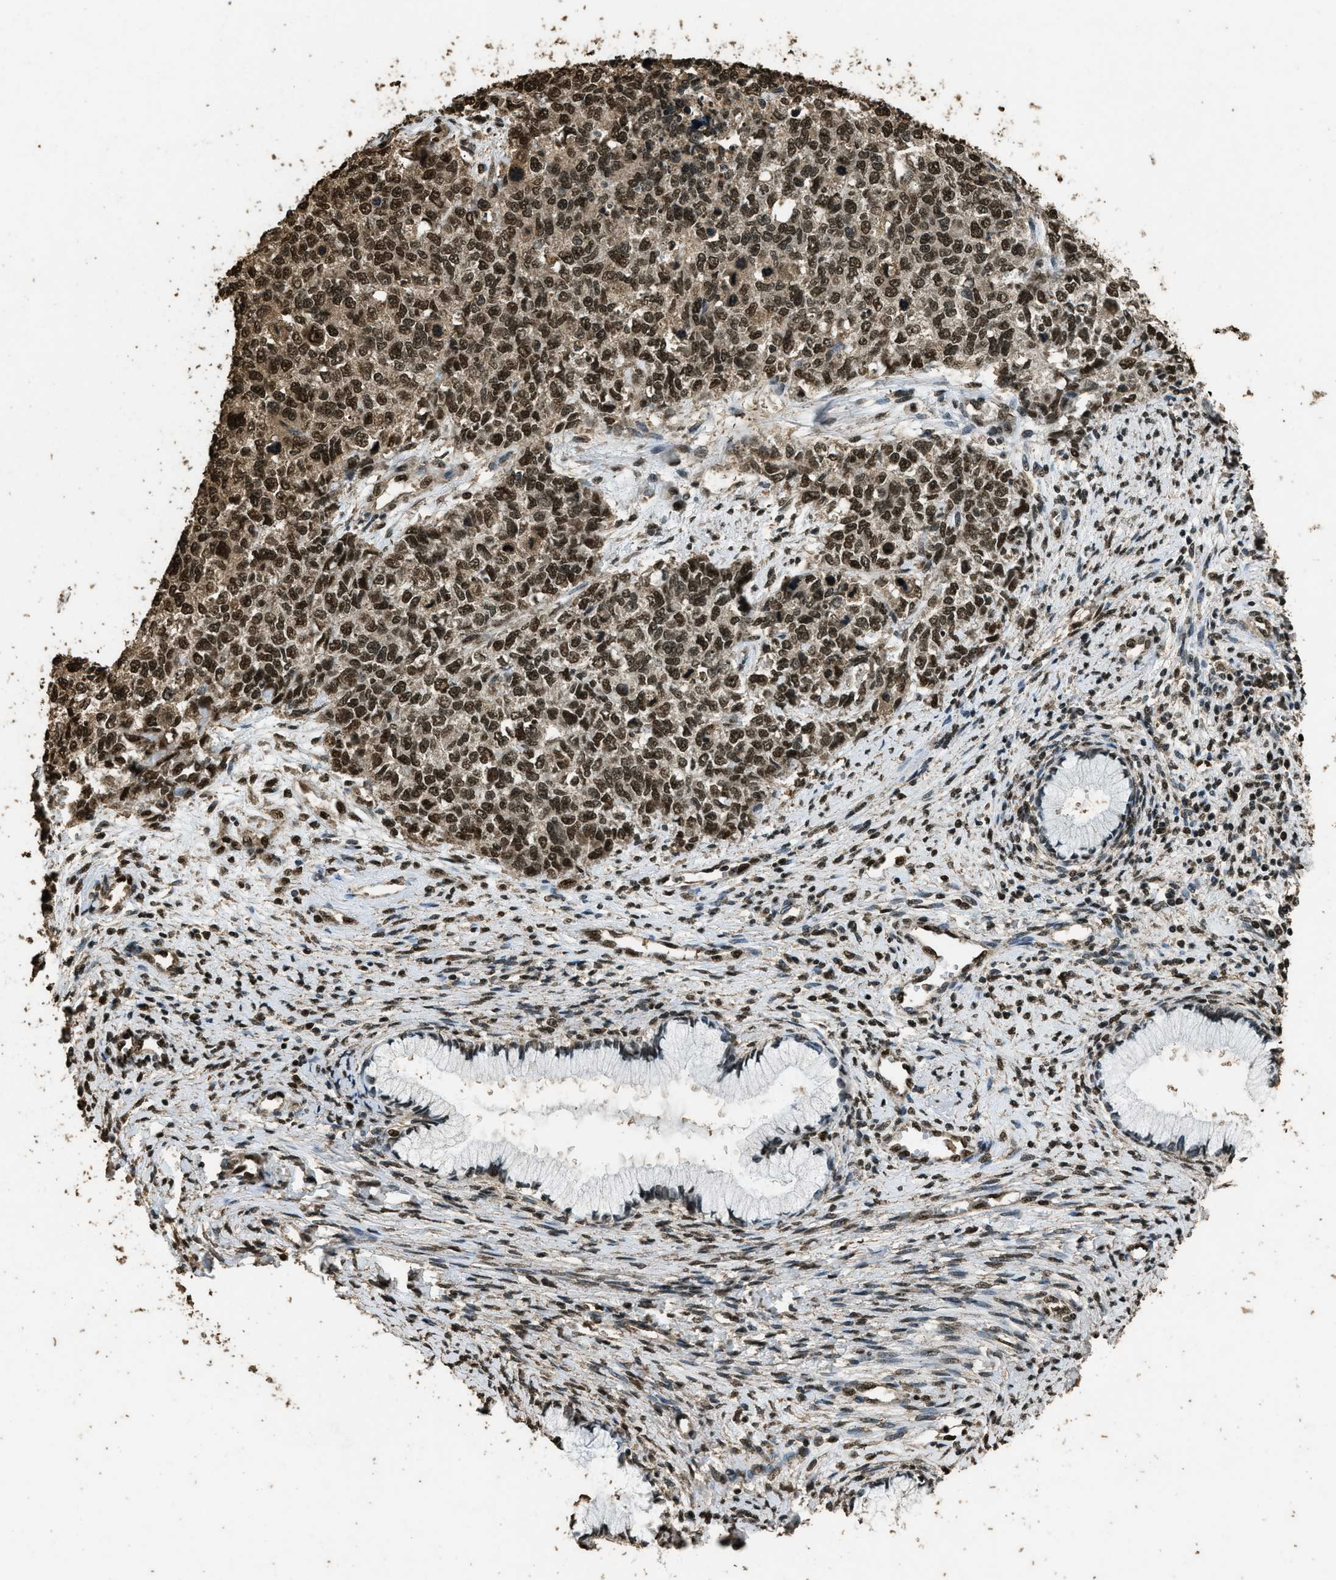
{"staining": {"intensity": "strong", "quantity": ">75%", "location": "nuclear"}, "tissue": "cervical cancer", "cell_type": "Tumor cells", "image_type": "cancer", "snomed": [{"axis": "morphology", "description": "Squamous cell carcinoma, NOS"}, {"axis": "topography", "description": "Cervix"}], "caption": "Immunohistochemistry histopathology image of neoplastic tissue: cervical cancer (squamous cell carcinoma) stained using immunohistochemistry (IHC) displays high levels of strong protein expression localized specifically in the nuclear of tumor cells, appearing as a nuclear brown color.", "gene": "MYB", "patient": {"sex": "female", "age": 63}}